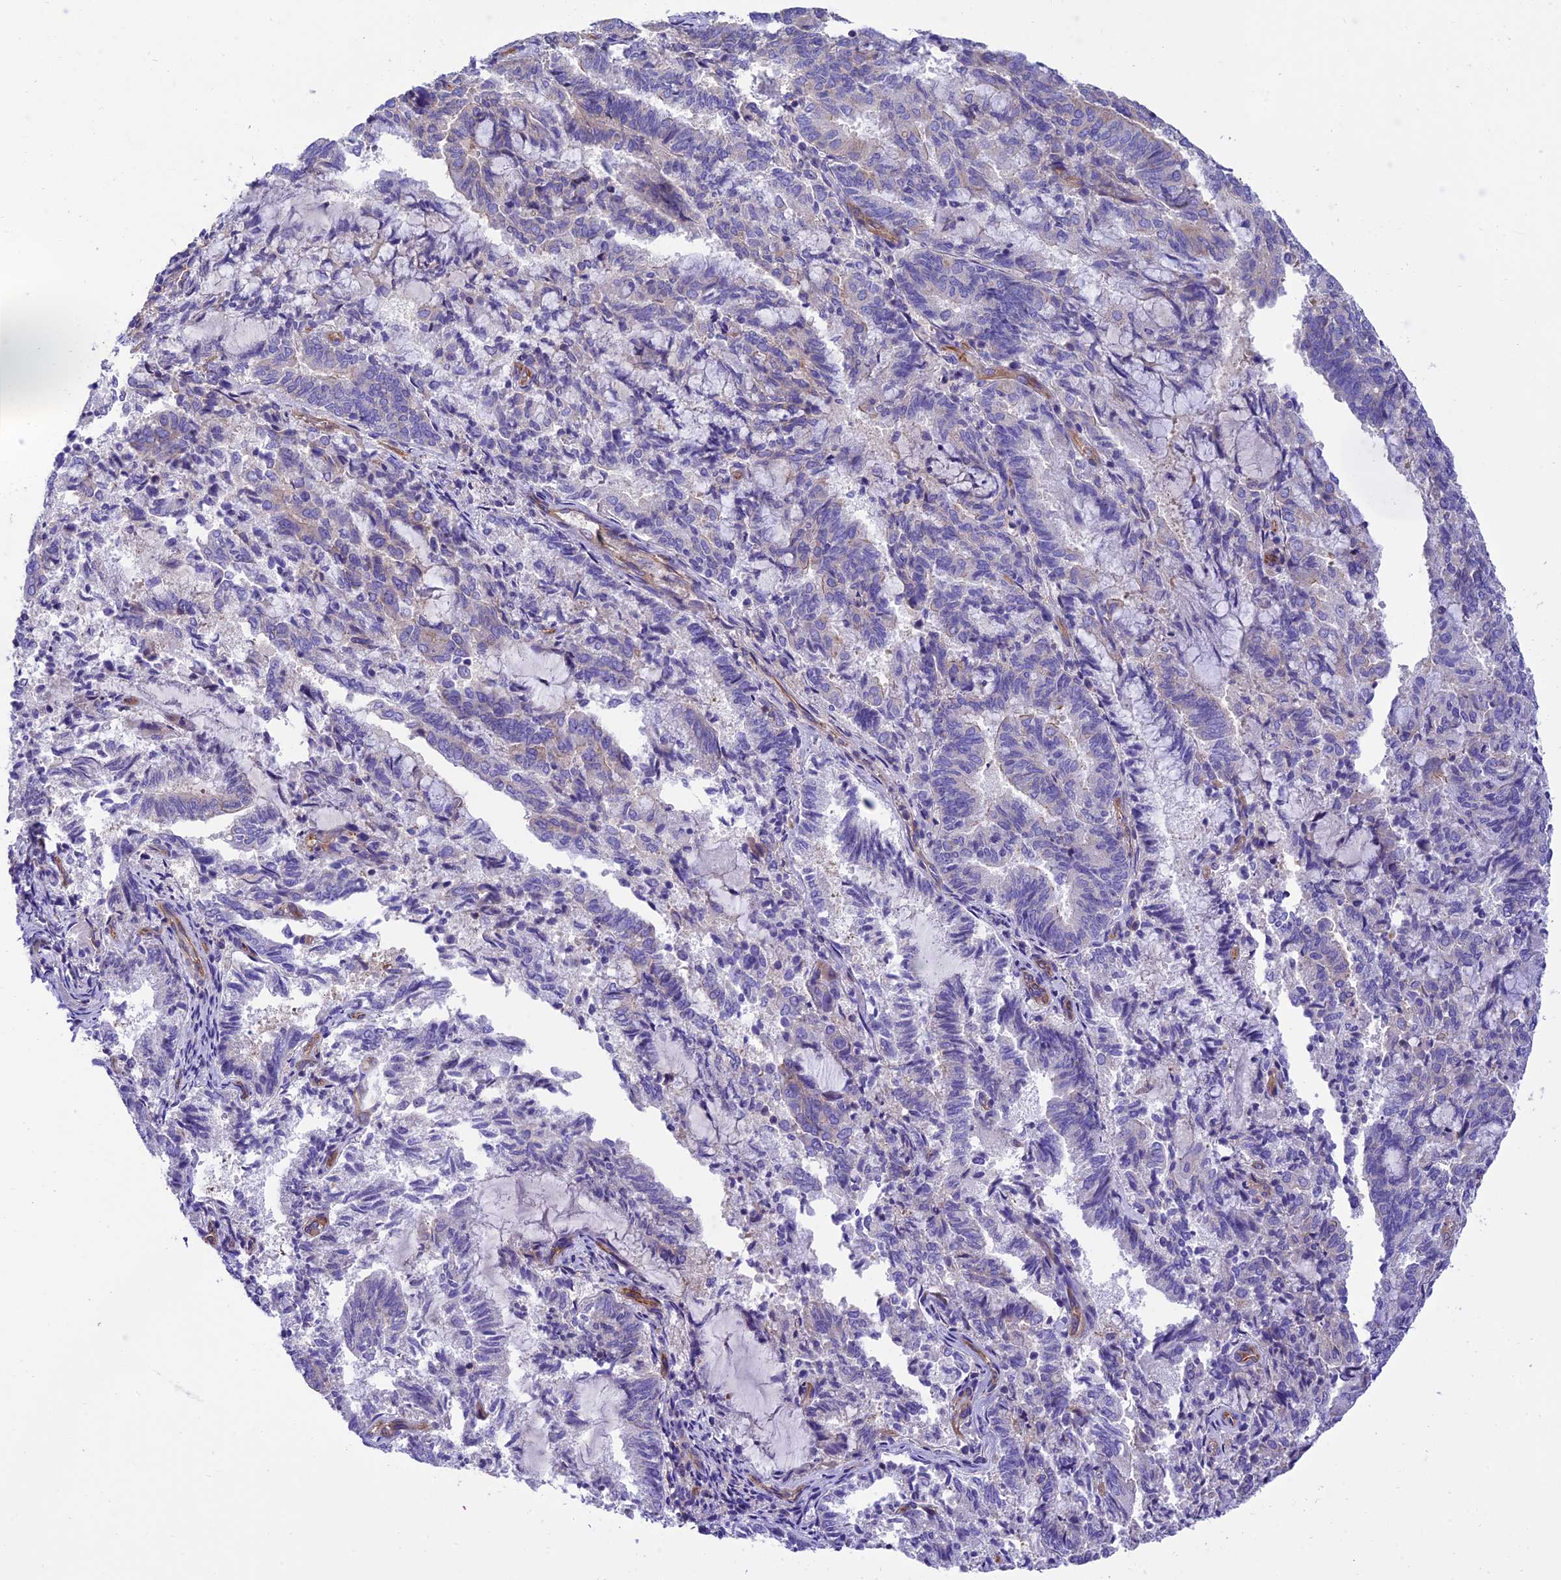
{"staining": {"intensity": "negative", "quantity": "none", "location": "none"}, "tissue": "endometrial cancer", "cell_type": "Tumor cells", "image_type": "cancer", "snomed": [{"axis": "morphology", "description": "Adenocarcinoma, NOS"}, {"axis": "topography", "description": "Endometrium"}], "caption": "There is no significant staining in tumor cells of endometrial cancer (adenocarcinoma).", "gene": "PPFIA3", "patient": {"sex": "female", "age": 80}}